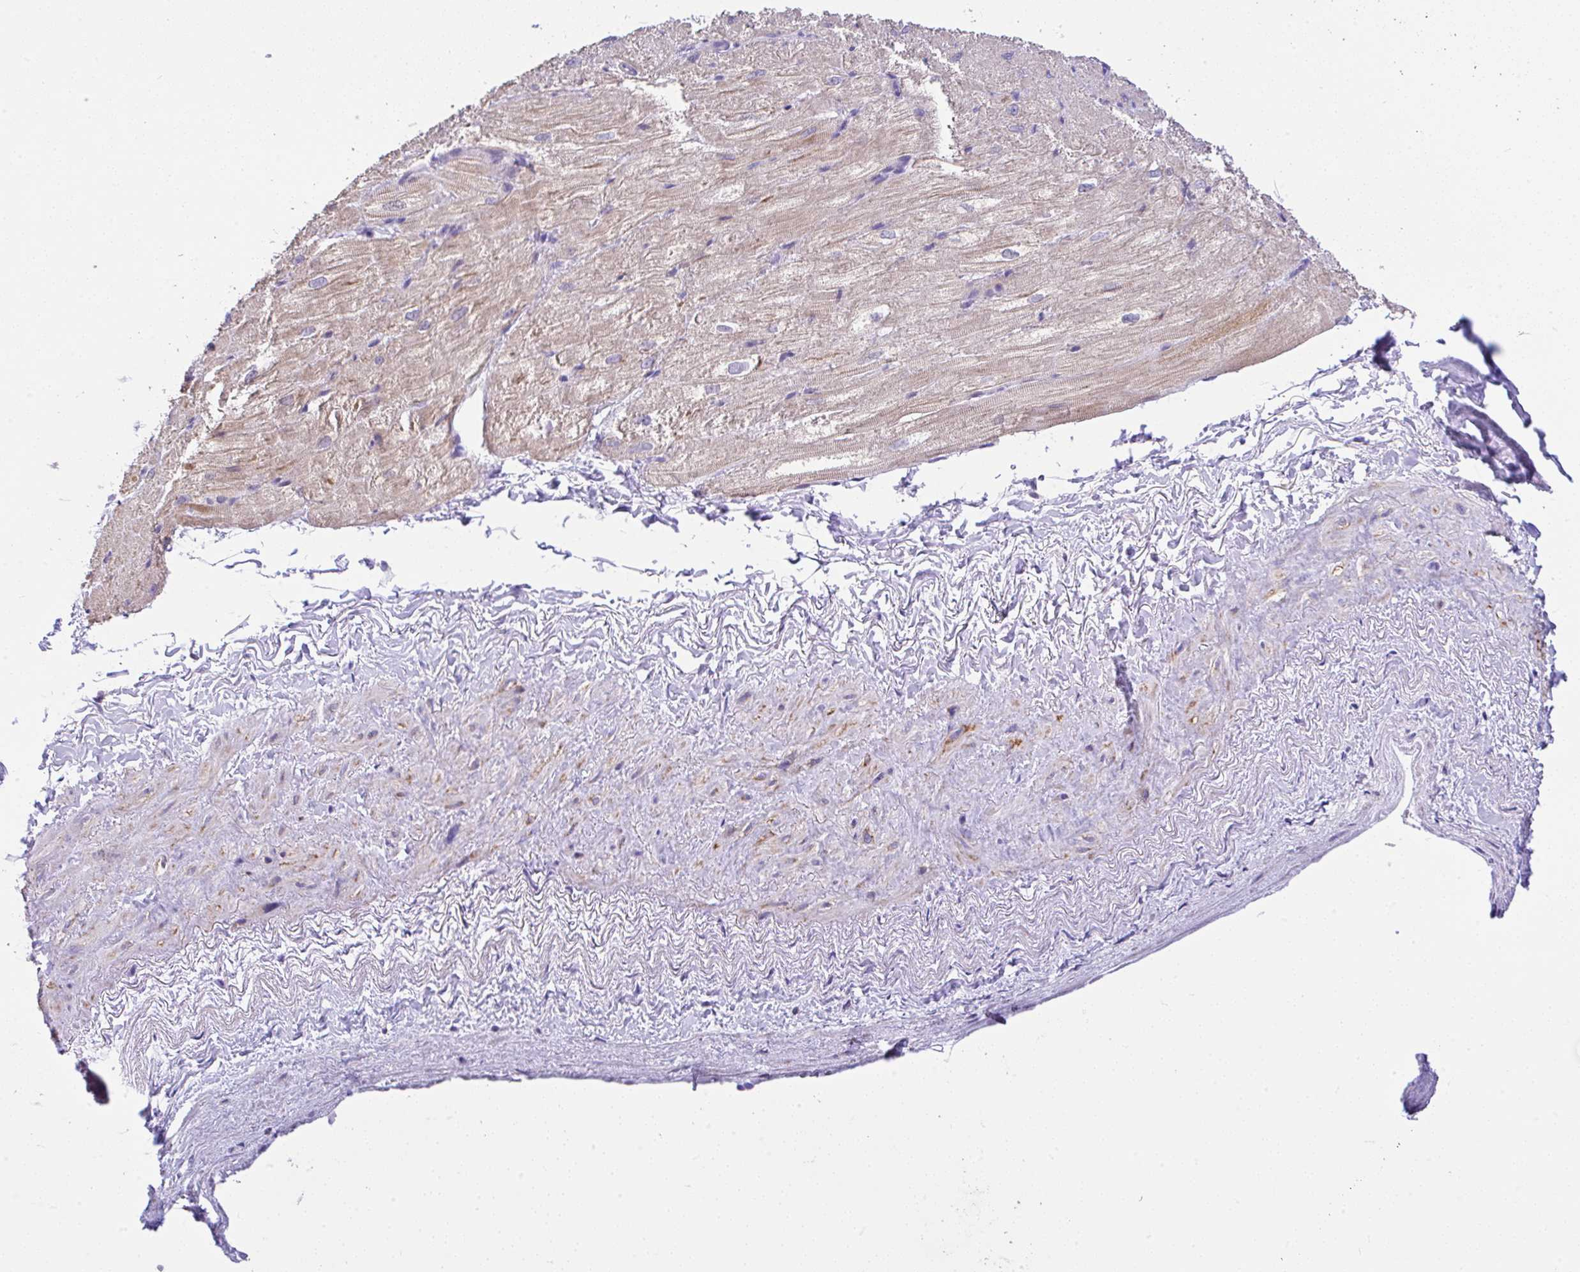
{"staining": {"intensity": "moderate", "quantity": "25%-75%", "location": "cytoplasmic/membranous"}, "tissue": "heart muscle", "cell_type": "Cardiomyocytes", "image_type": "normal", "snomed": [{"axis": "morphology", "description": "Normal tissue, NOS"}, {"axis": "topography", "description": "Heart"}], "caption": "Immunohistochemical staining of normal heart muscle exhibits medium levels of moderate cytoplasmic/membranous positivity in approximately 25%-75% of cardiomyocytes. The protein of interest is shown in brown color, while the nuclei are stained blue.", "gene": "CTU1", "patient": {"sex": "male", "age": 62}}